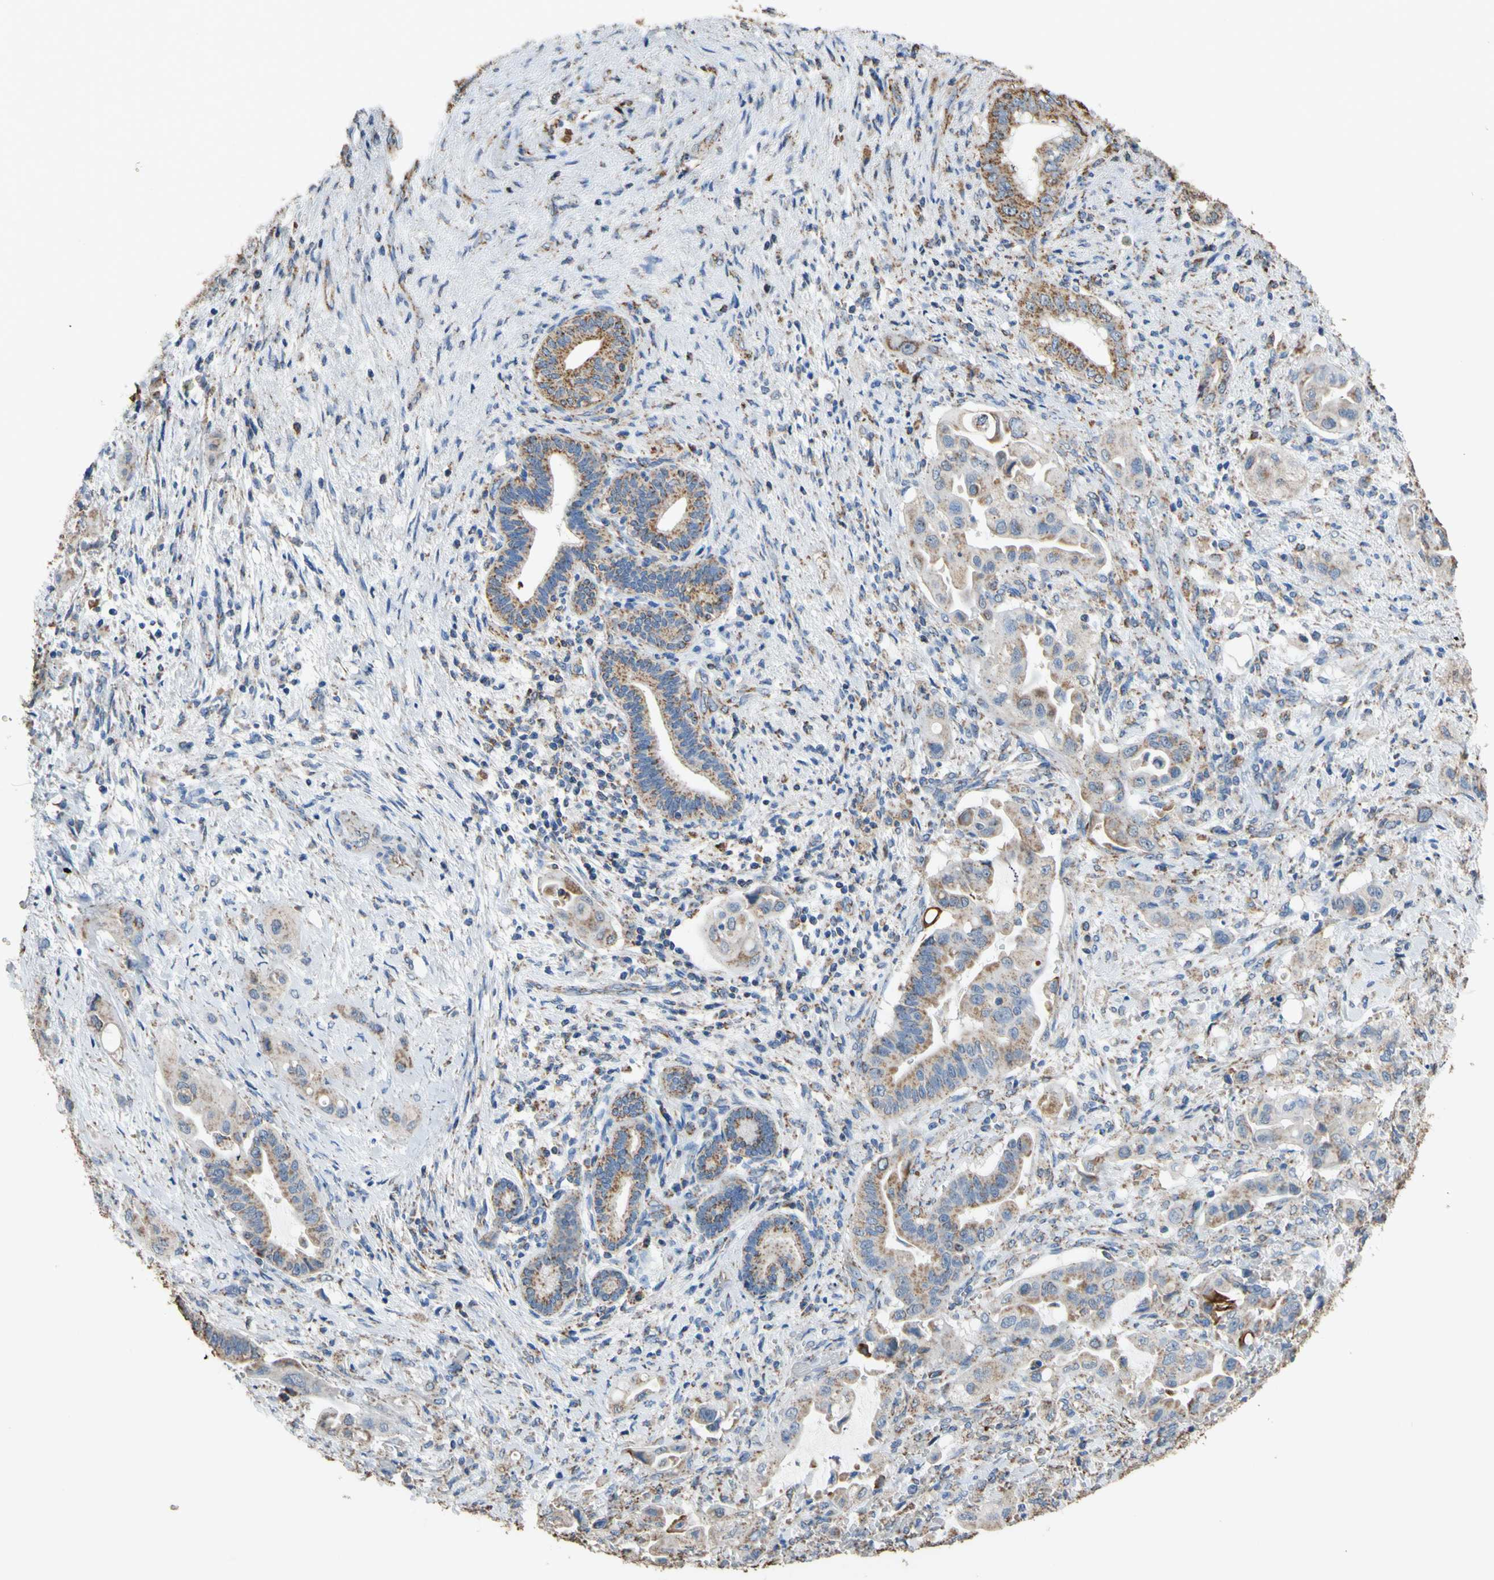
{"staining": {"intensity": "weak", "quantity": ">75%", "location": "cytoplasmic/membranous"}, "tissue": "liver cancer", "cell_type": "Tumor cells", "image_type": "cancer", "snomed": [{"axis": "morphology", "description": "Cholangiocarcinoma"}, {"axis": "topography", "description": "Liver"}], "caption": "A high-resolution image shows IHC staining of liver cancer, which reveals weak cytoplasmic/membranous expression in approximately >75% of tumor cells. The staining was performed using DAB to visualize the protein expression in brown, while the nuclei were stained in blue with hematoxylin (Magnification: 20x).", "gene": "CMKLR2", "patient": {"sex": "female", "age": 61}}